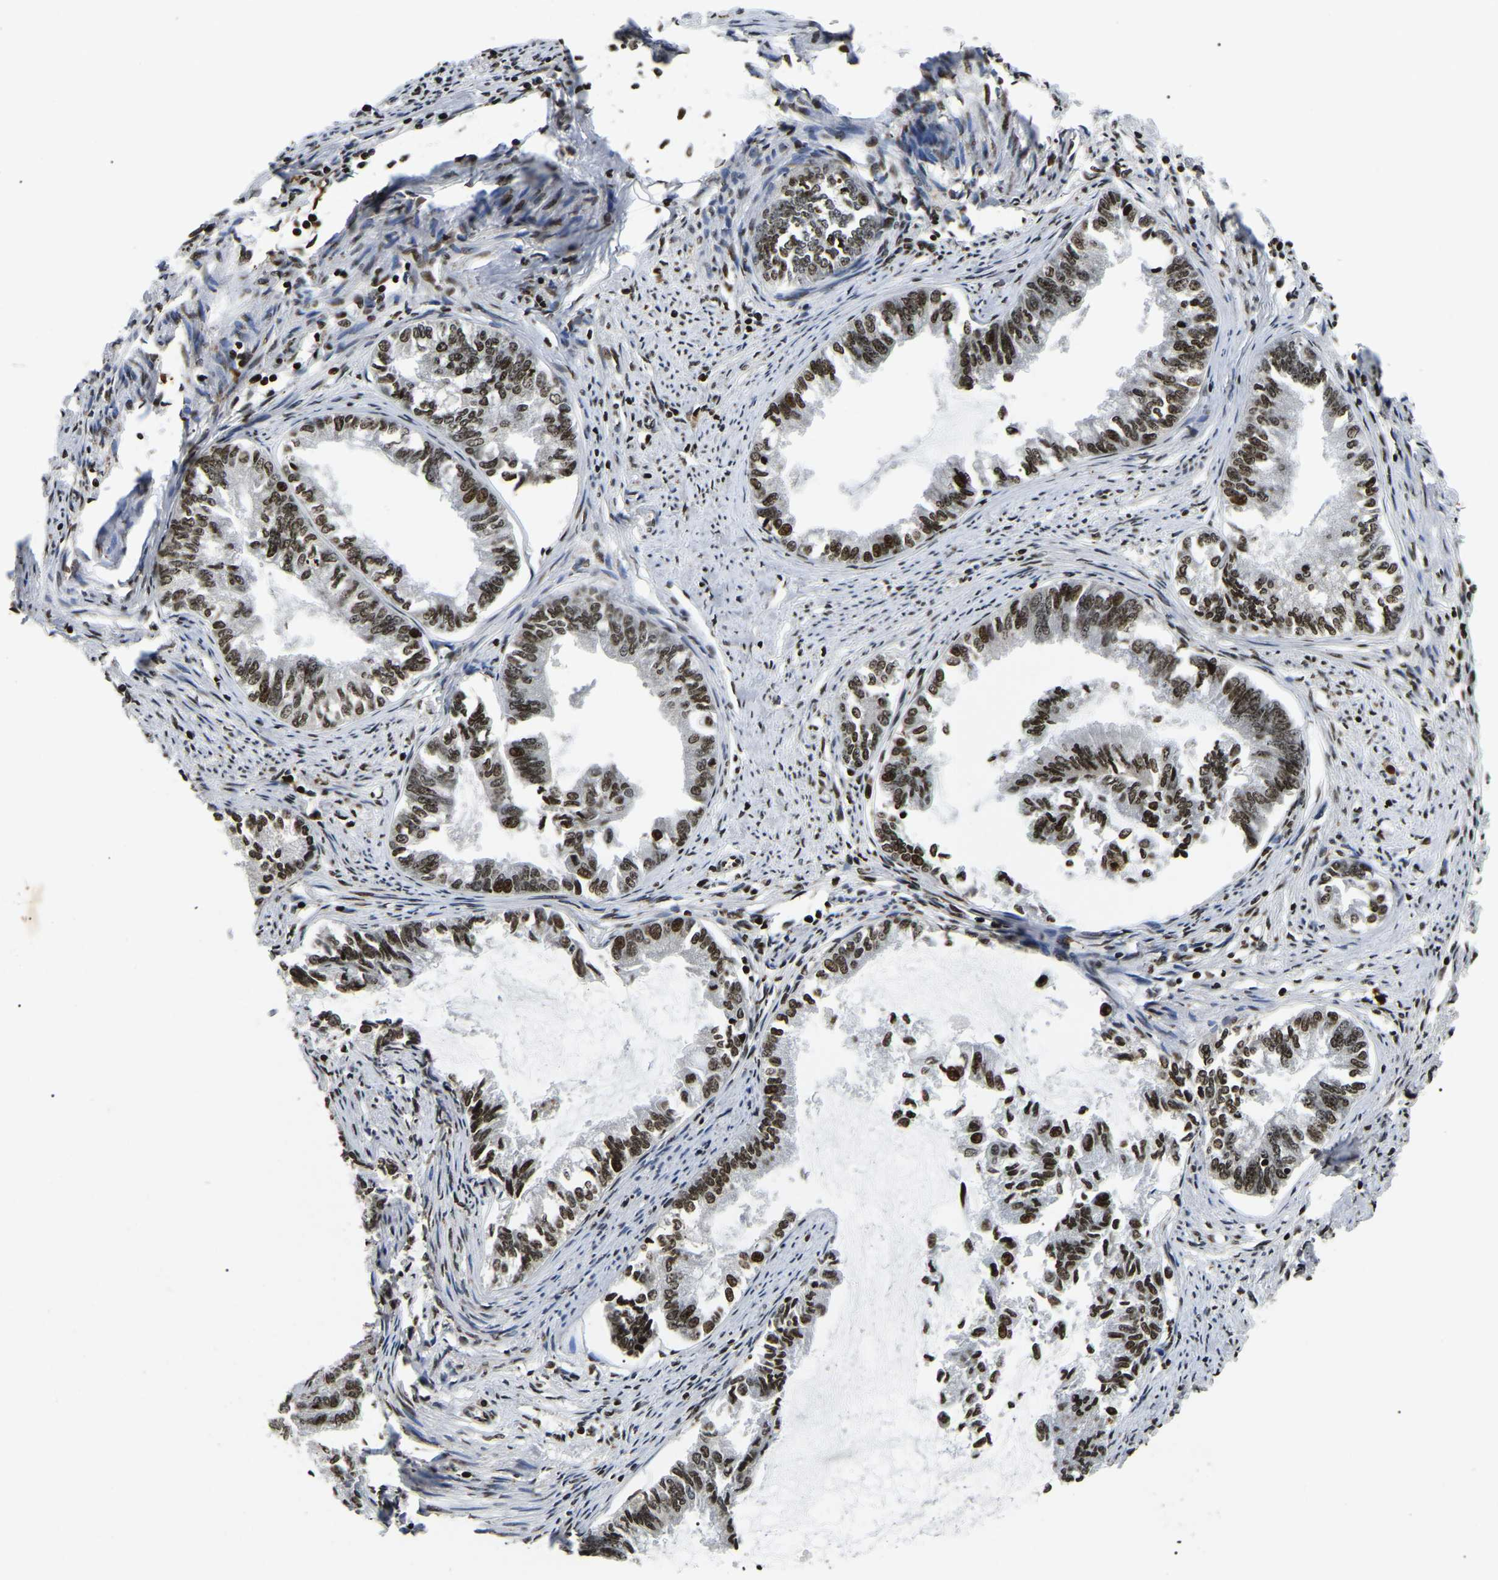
{"staining": {"intensity": "strong", "quantity": ">75%", "location": "nuclear"}, "tissue": "endometrial cancer", "cell_type": "Tumor cells", "image_type": "cancer", "snomed": [{"axis": "morphology", "description": "Adenocarcinoma, NOS"}, {"axis": "topography", "description": "Endometrium"}], "caption": "Endometrial adenocarcinoma was stained to show a protein in brown. There is high levels of strong nuclear expression in approximately >75% of tumor cells. (brown staining indicates protein expression, while blue staining denotes nuclei).", "gene": "LRRC61", "patient": {"sex": "female", "age": 86}}